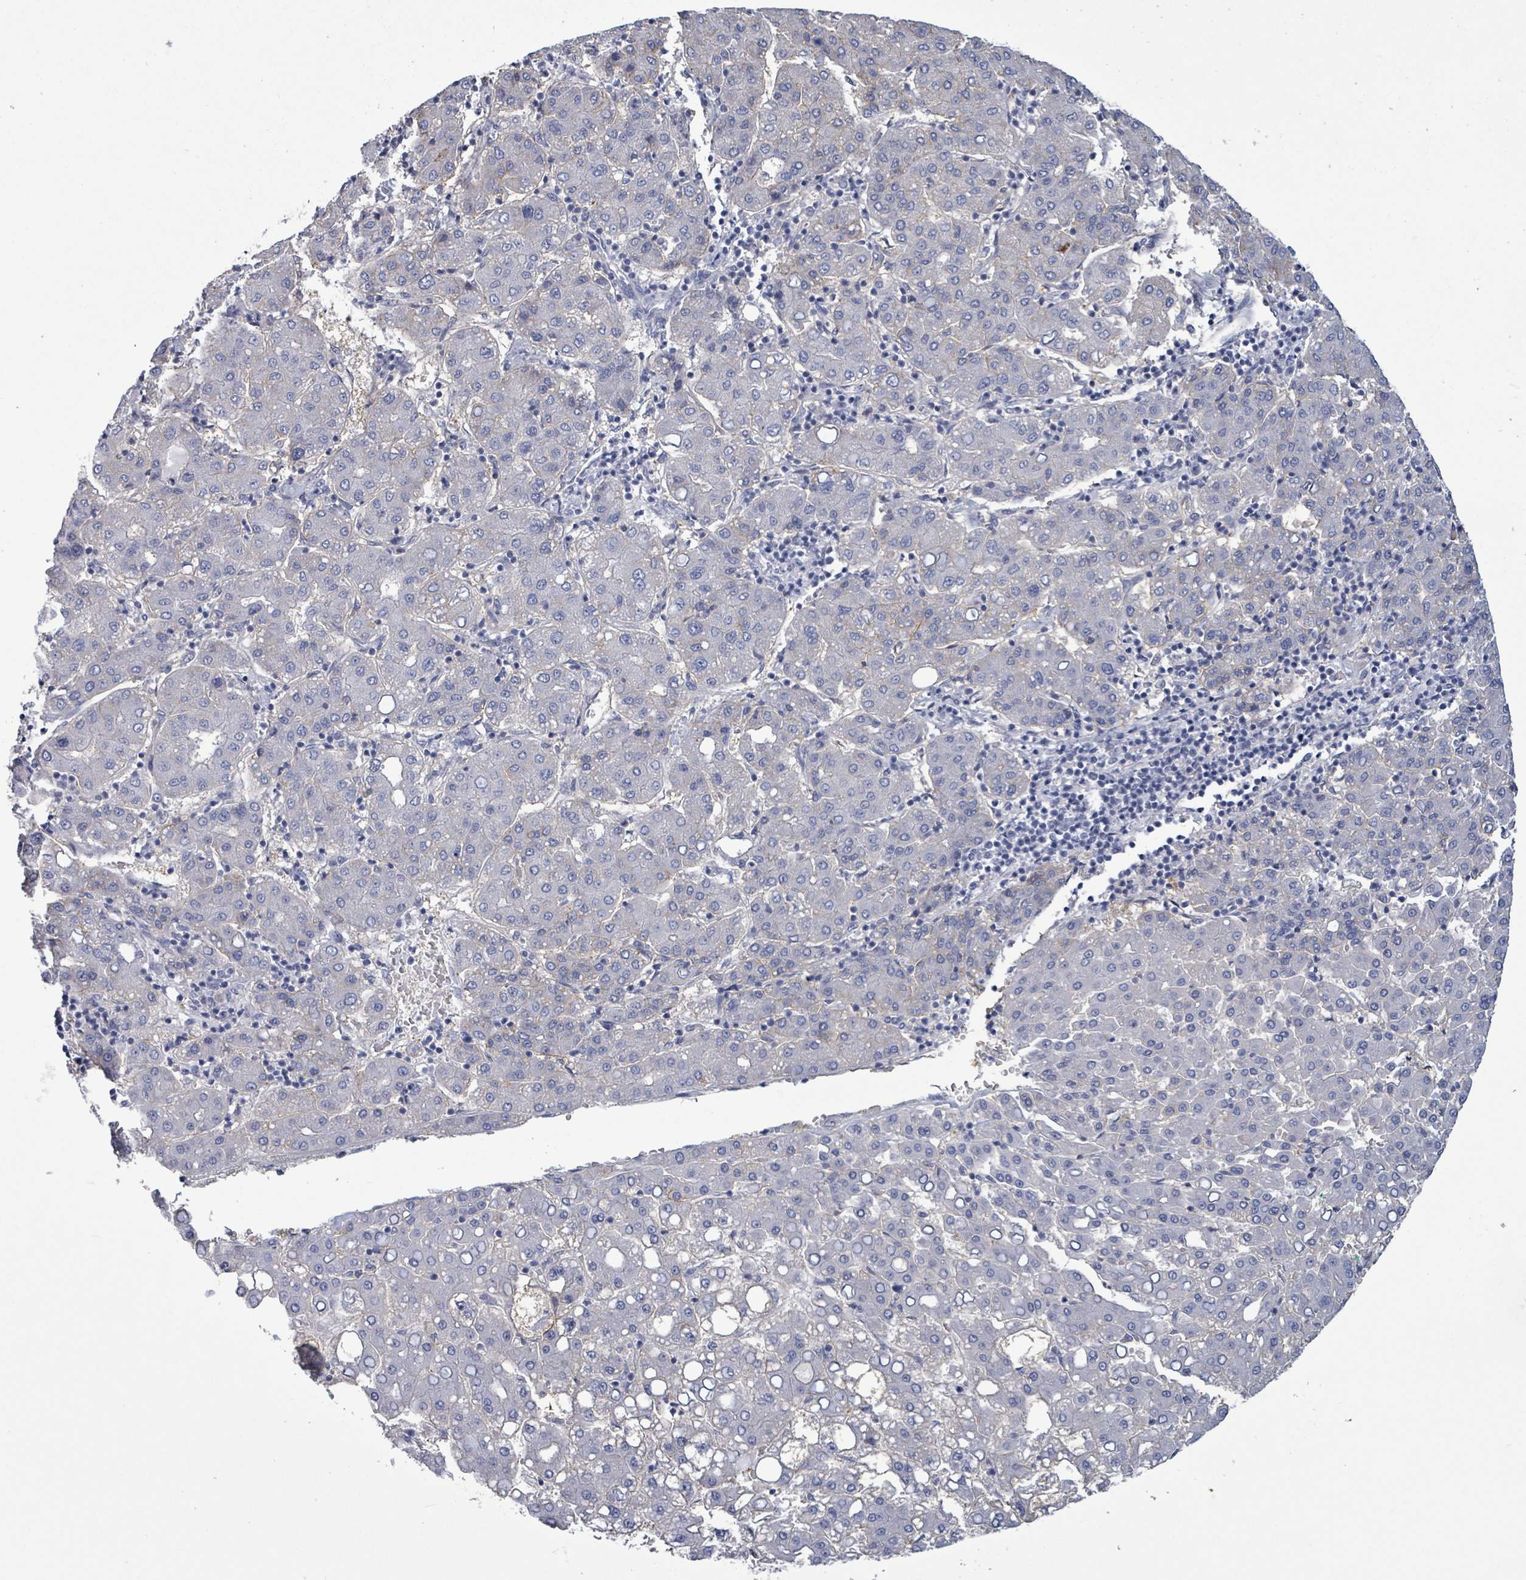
{"staining": {"intensity": "negative", "quantity": "none", "location": "none"}, "tissue": "liver cancer", "cell_type": "Tumor cells", "image_type": "cancer", "snomed": [{"axis": "morphology", "description": "Carcinoma, Hepatocellular, NOS"}, {"axis": "topography", "description": "Liver"}], "caption": "Immunohistochemical staining of human liver cancer (hepatocellular carcinoma) exhibits no significant expression in tumor cells.", "gene": "BSG", "patient": {"sex": "male", "age": 65}}